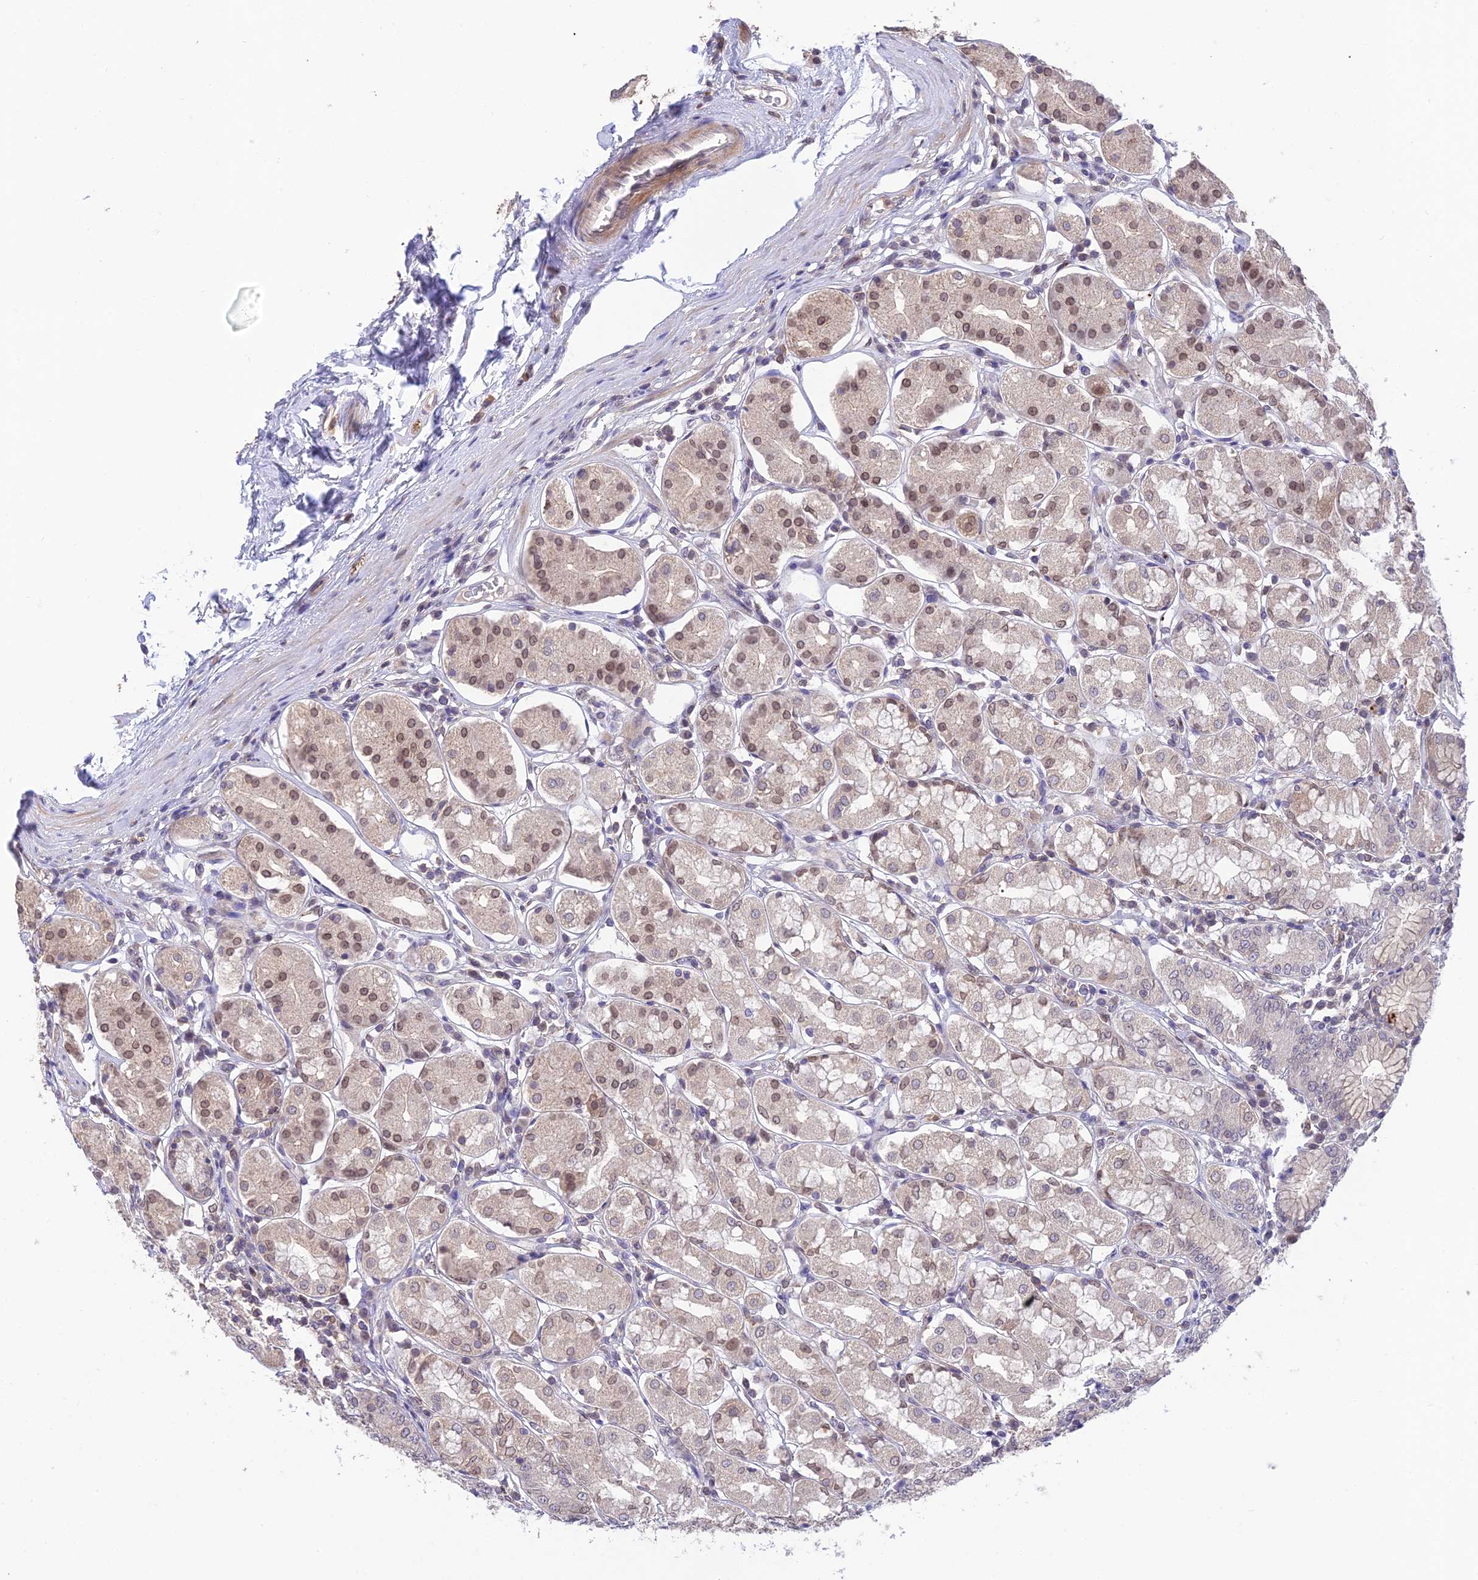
{"staining": {"intensity": "weak", "quantity": "25%-75%", "location": "nuclear"}, "tissue": "stomach", "cell_type": "Glandular cells", "image_type": "normal", "snomed": [{"axis": "morphology", "description": "Normal tissue, NOS"}, {"axis": "topography", "description": "Stomach, lower"}], "caption": "A micrograph of stomach stained for a protein reveals weak nuclear brown staining in glandular cells.", "gene": "BMT2", "patient": {"sex": "female", "age": 56}}